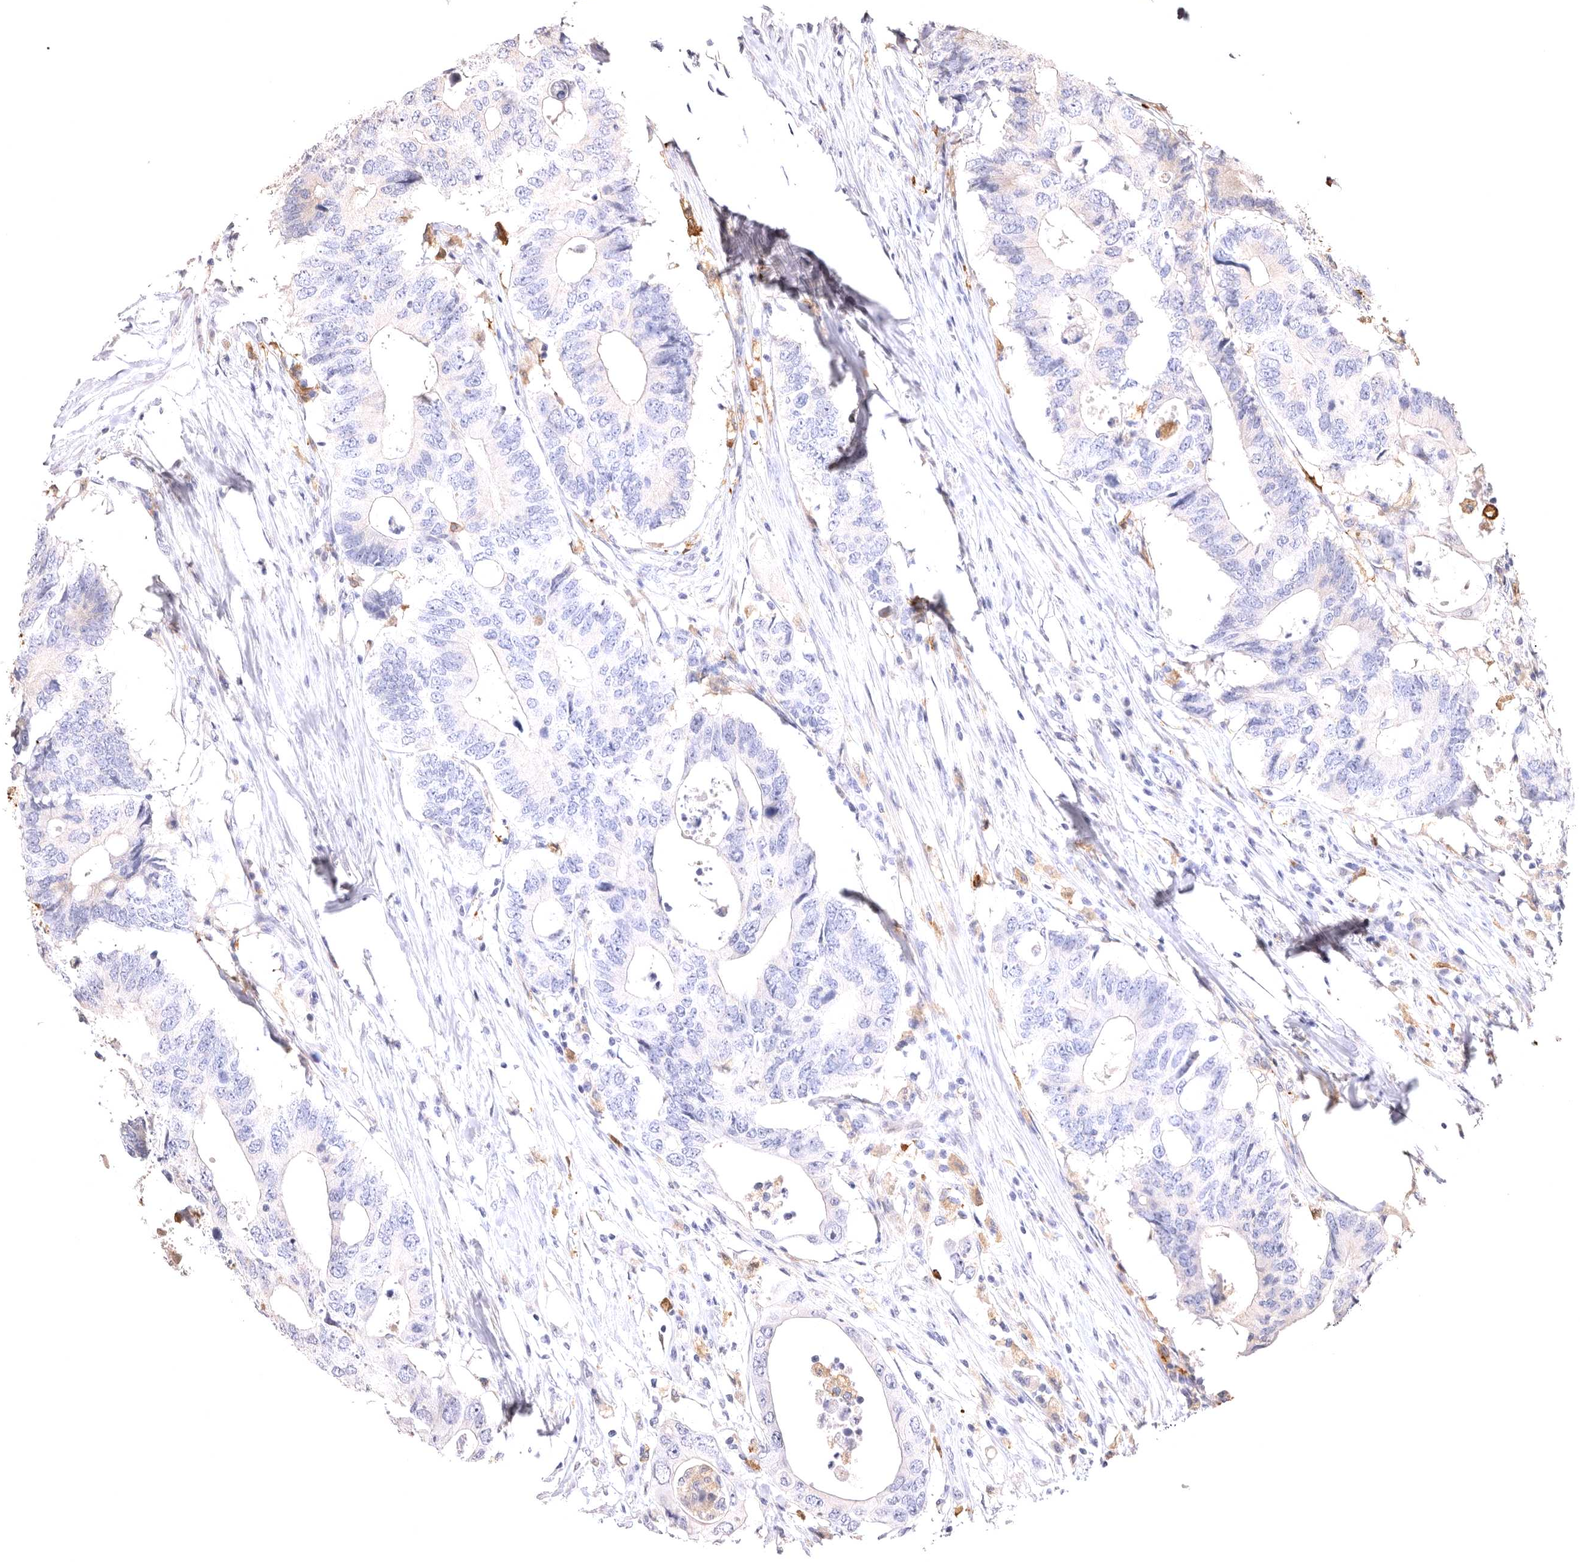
{"staining": {"intensity": "negative", "quantity": "none", "location": "none"}, "tissue": "colorectal cancer", "cell_type": "Tumor cells", "image_type": "cancer", "snomed": [{"axis": "morphology", "description": "Adenocarcinoma, NOS"}, {"axis": "topography", "description": "Colon"}], "caption": "Immunohistochemistry (IHC) image of neoplastic tissue: human adenocarcinoma (colorectal) stained with DAB (3,3'-diaminobenzidine) shows no significant protein positivity in tumor cells.", "gene": "VPS45", "patient": {"sex": "male", "age": 71}}